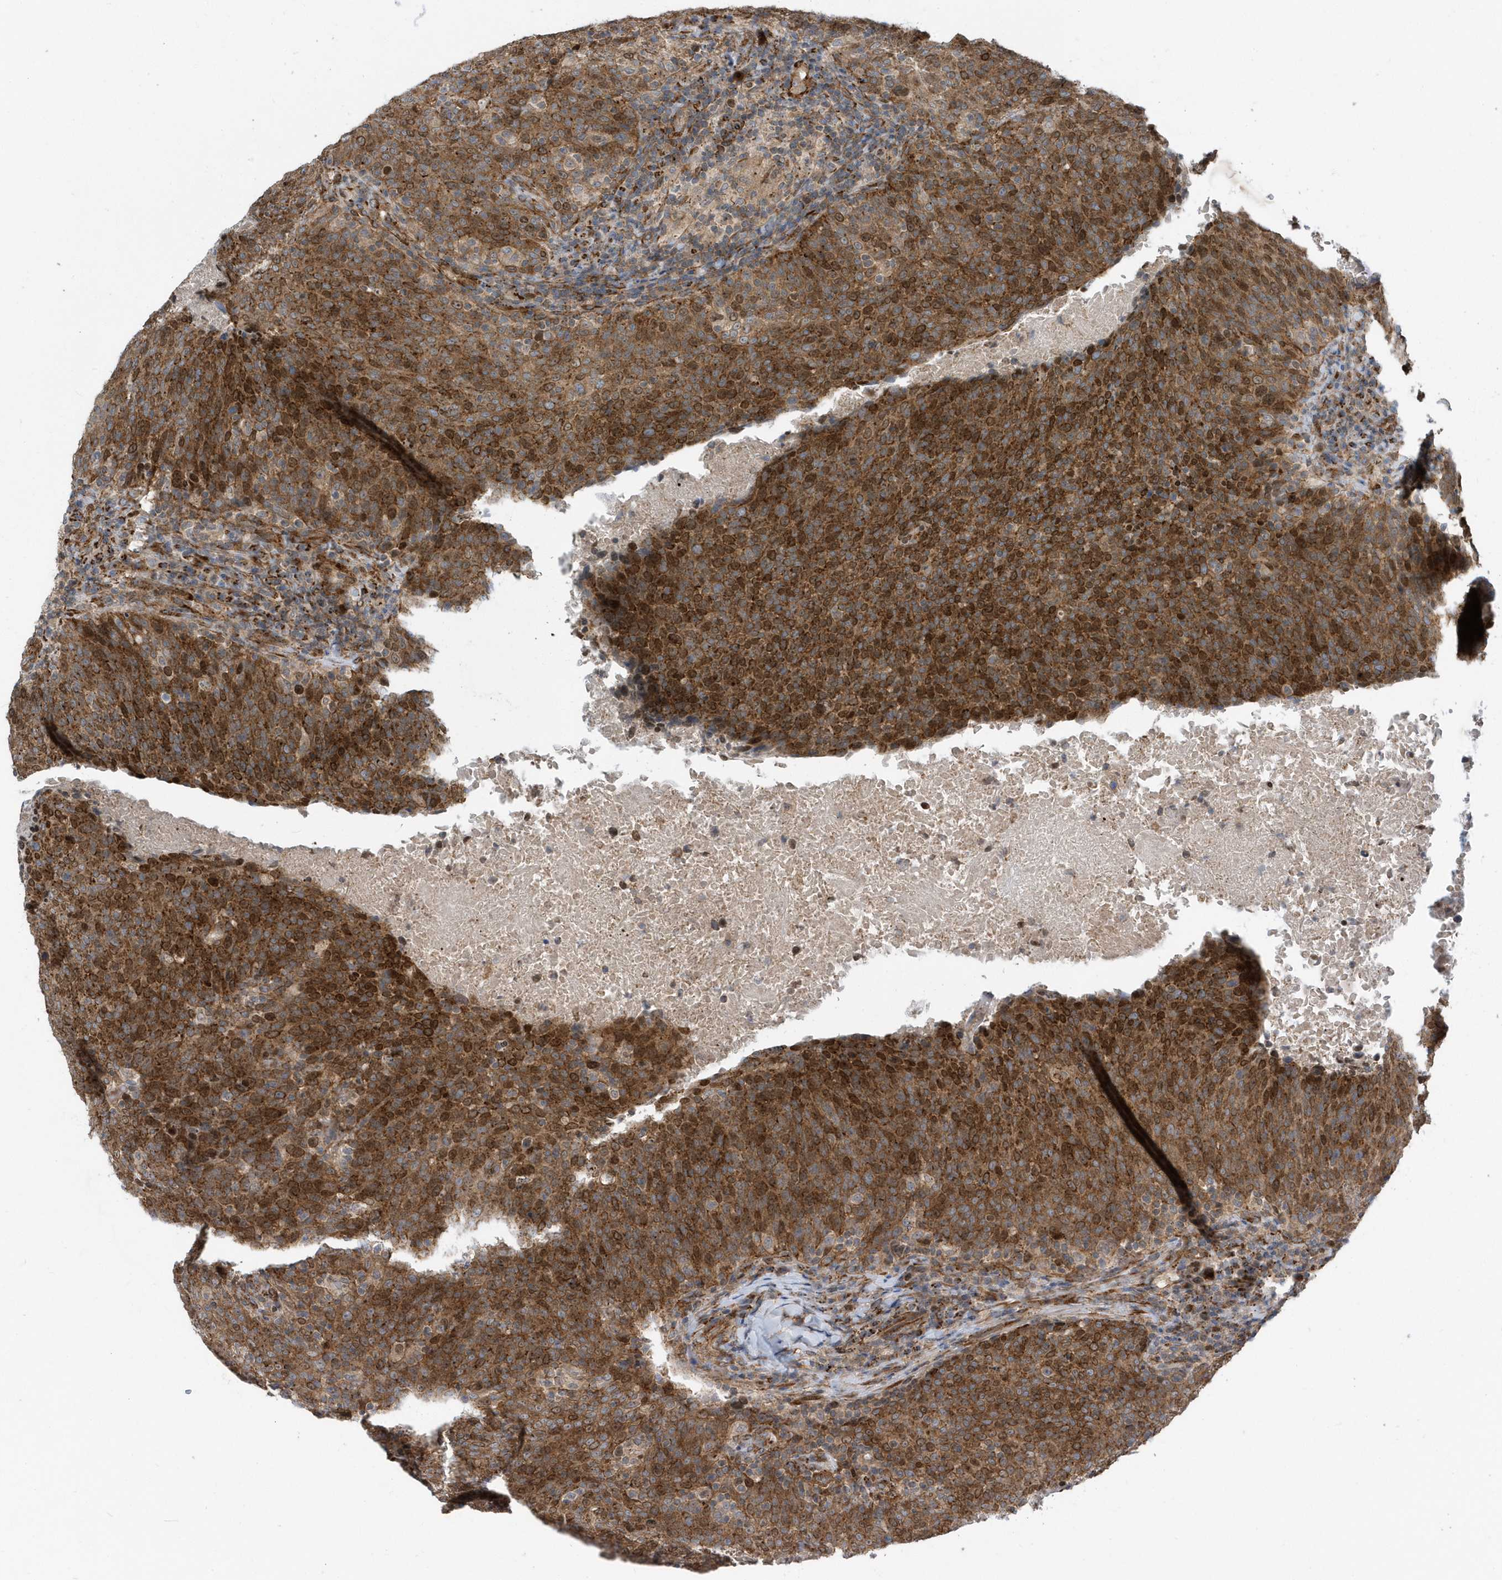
{"staining": {"intensity": "strong", "quantity": ">75%", "location": "cytoplasmic/membranous"}, "tissue": "head and neck cancer", "cell_type": "Tumor cells", "image_type": "cancer", "snomed": [{"axis": "morphology", "description": "Squamous cell carcinoma, NOS"}, {"axis": "morphology", "description": "Squamous cell carcinoma, metastatic, NOS"}, {"axis": "topography", "description": "Lymph node"}, {"axis": "topography", "description": "Head-Neck"}], "caption": "Immunohistochemical staining of human head and neck cancer (squamous cell carcinoma) displays high levels of strong cytoplasmic/membranous expression in approximately >75% of tumor cells. Nuclei are stained in blue.", "gene": "HRH4", "patient": {"sex": "male", "age": 62}}